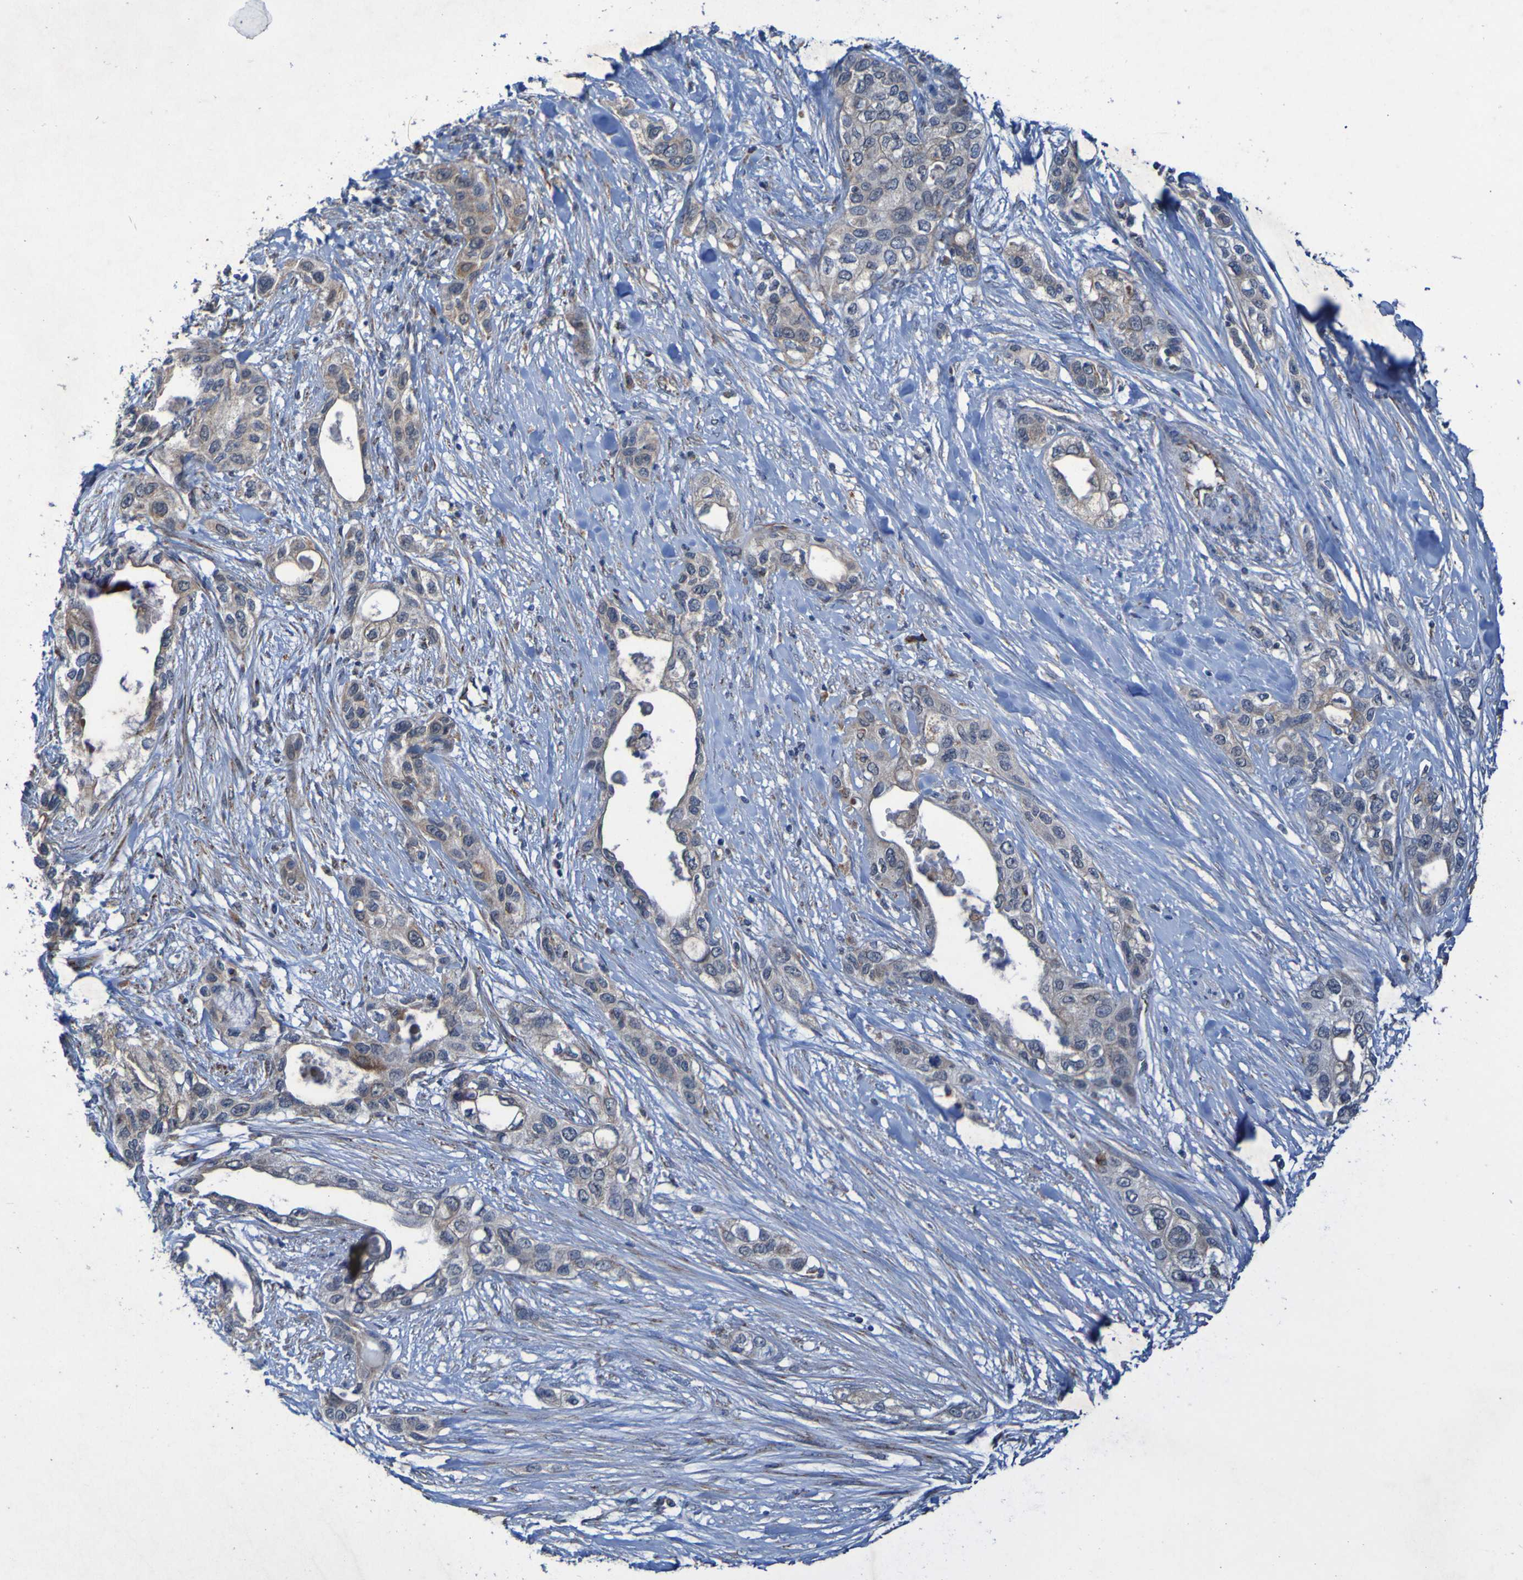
{"staining": {"intensity": "weak", "quantity": ">75%", "location": "cytoplasmic/membranous"}, "tissue": "pancreatic cancer", "cell_type": "Tumor cells", "image_type": "cancer", "snomed": [{"axis": "morphology", "description": "Adenocarcinoma, NOS"}, {"axis": "topography", "description": "Pancreas"}], "caption": "IHC of pancreatic cancer displays low levels of weak cytoplasmic/membranous staining in about >75% of tumor cells.", "gene": "CCDC51", "patient": {"sex": "female", "age": 70}}